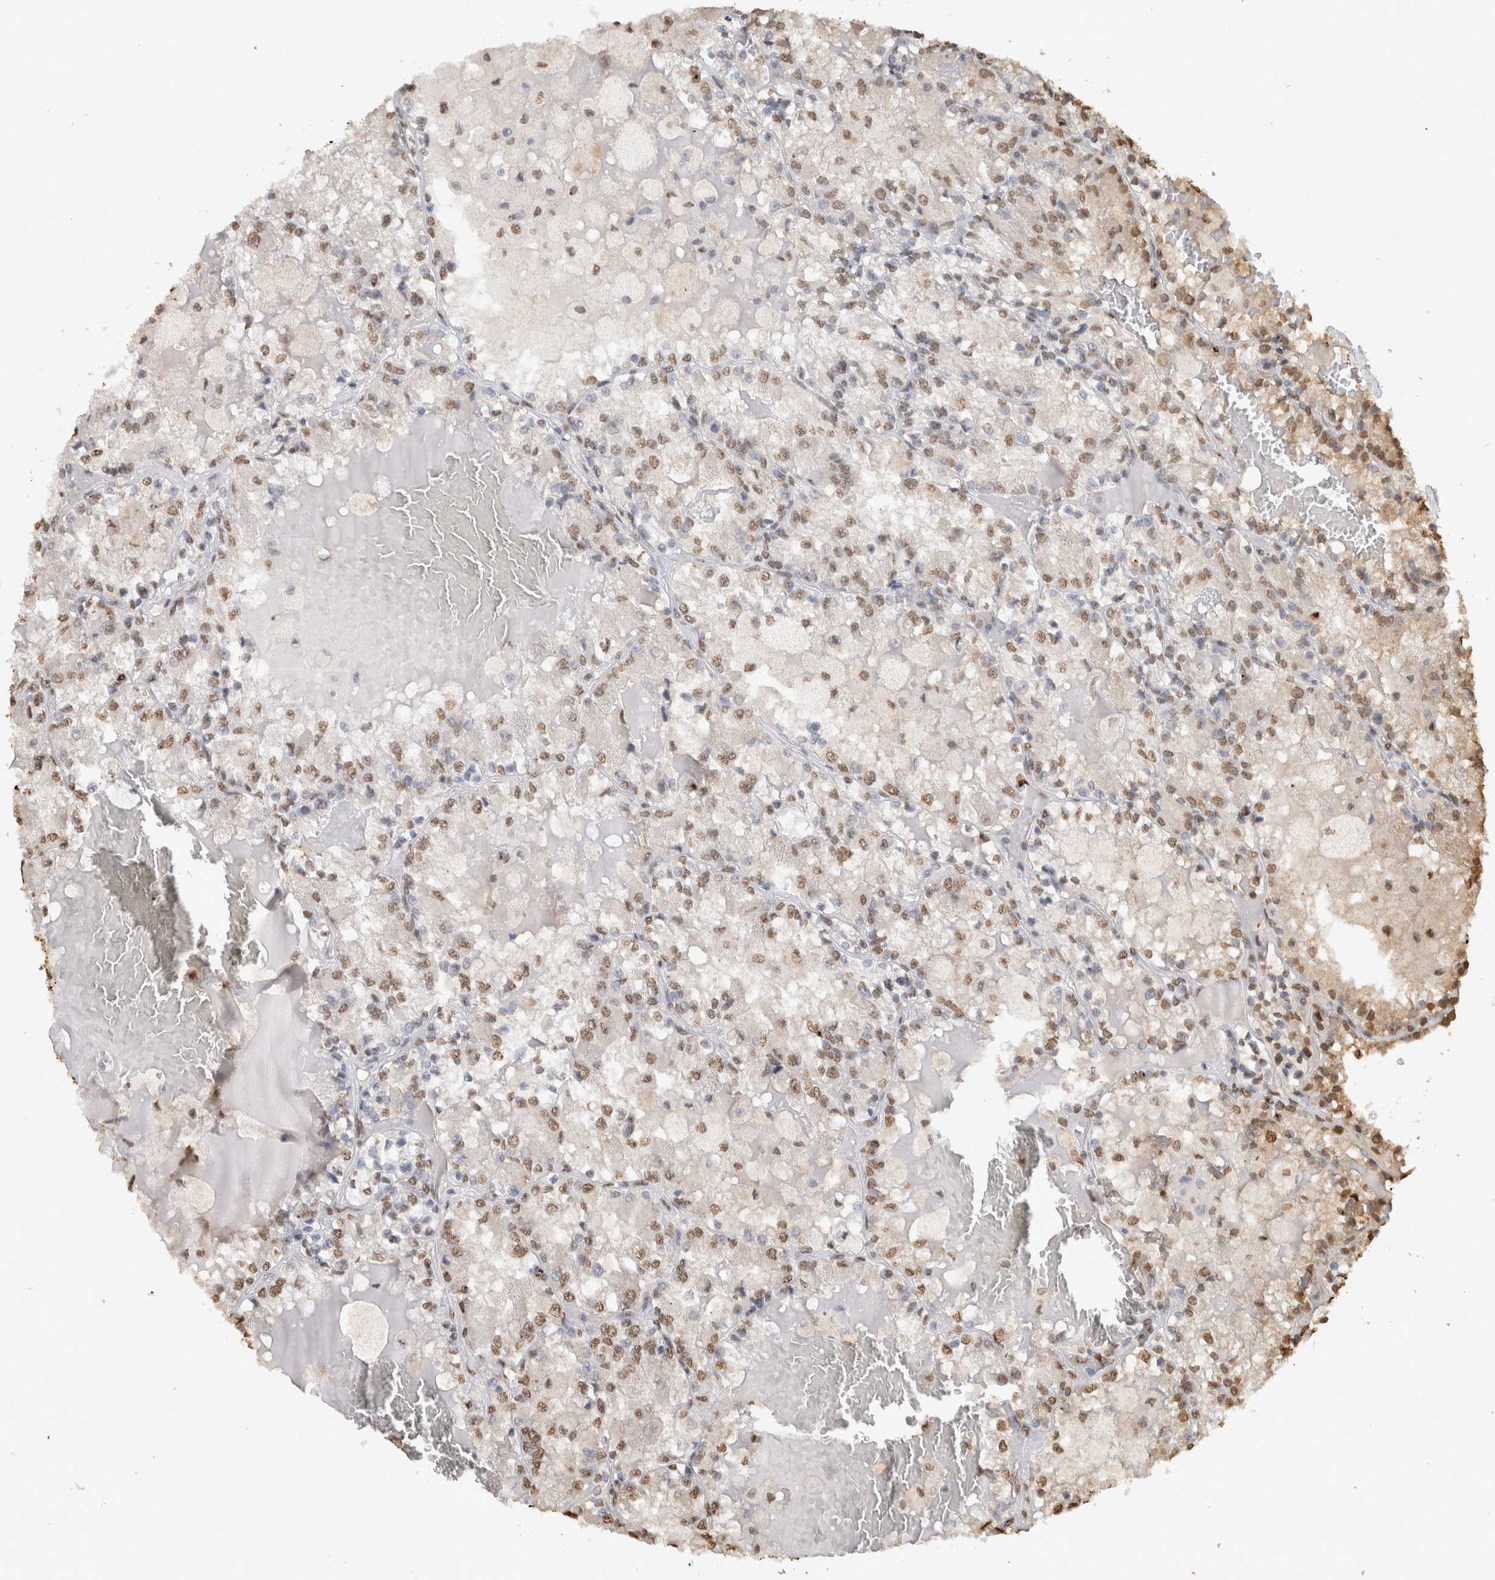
{"staining": {"intensity": "moderate", "quantity": "25%-75%", "location": "nuclear"}, "tissue": "renal cancer", "cell_type": "Tumor cells", "image_type": "cancer", "snomed": [{"axis": "morphology", "description": "Adenocarcinoma, NOS"}, {"axis": "topography", "description": "Kidney"}], "caption": "Renal cancer (adenocarcinoma) was stained to show a protein in brown. There is medium levels of moderate nuclear positivity in about 25%-75% of tumor cells. (DAB IHC with brightfield microscopy, high magnification).", "gene": "HAND2", "patient": {"sex": "female", "age": 56}}